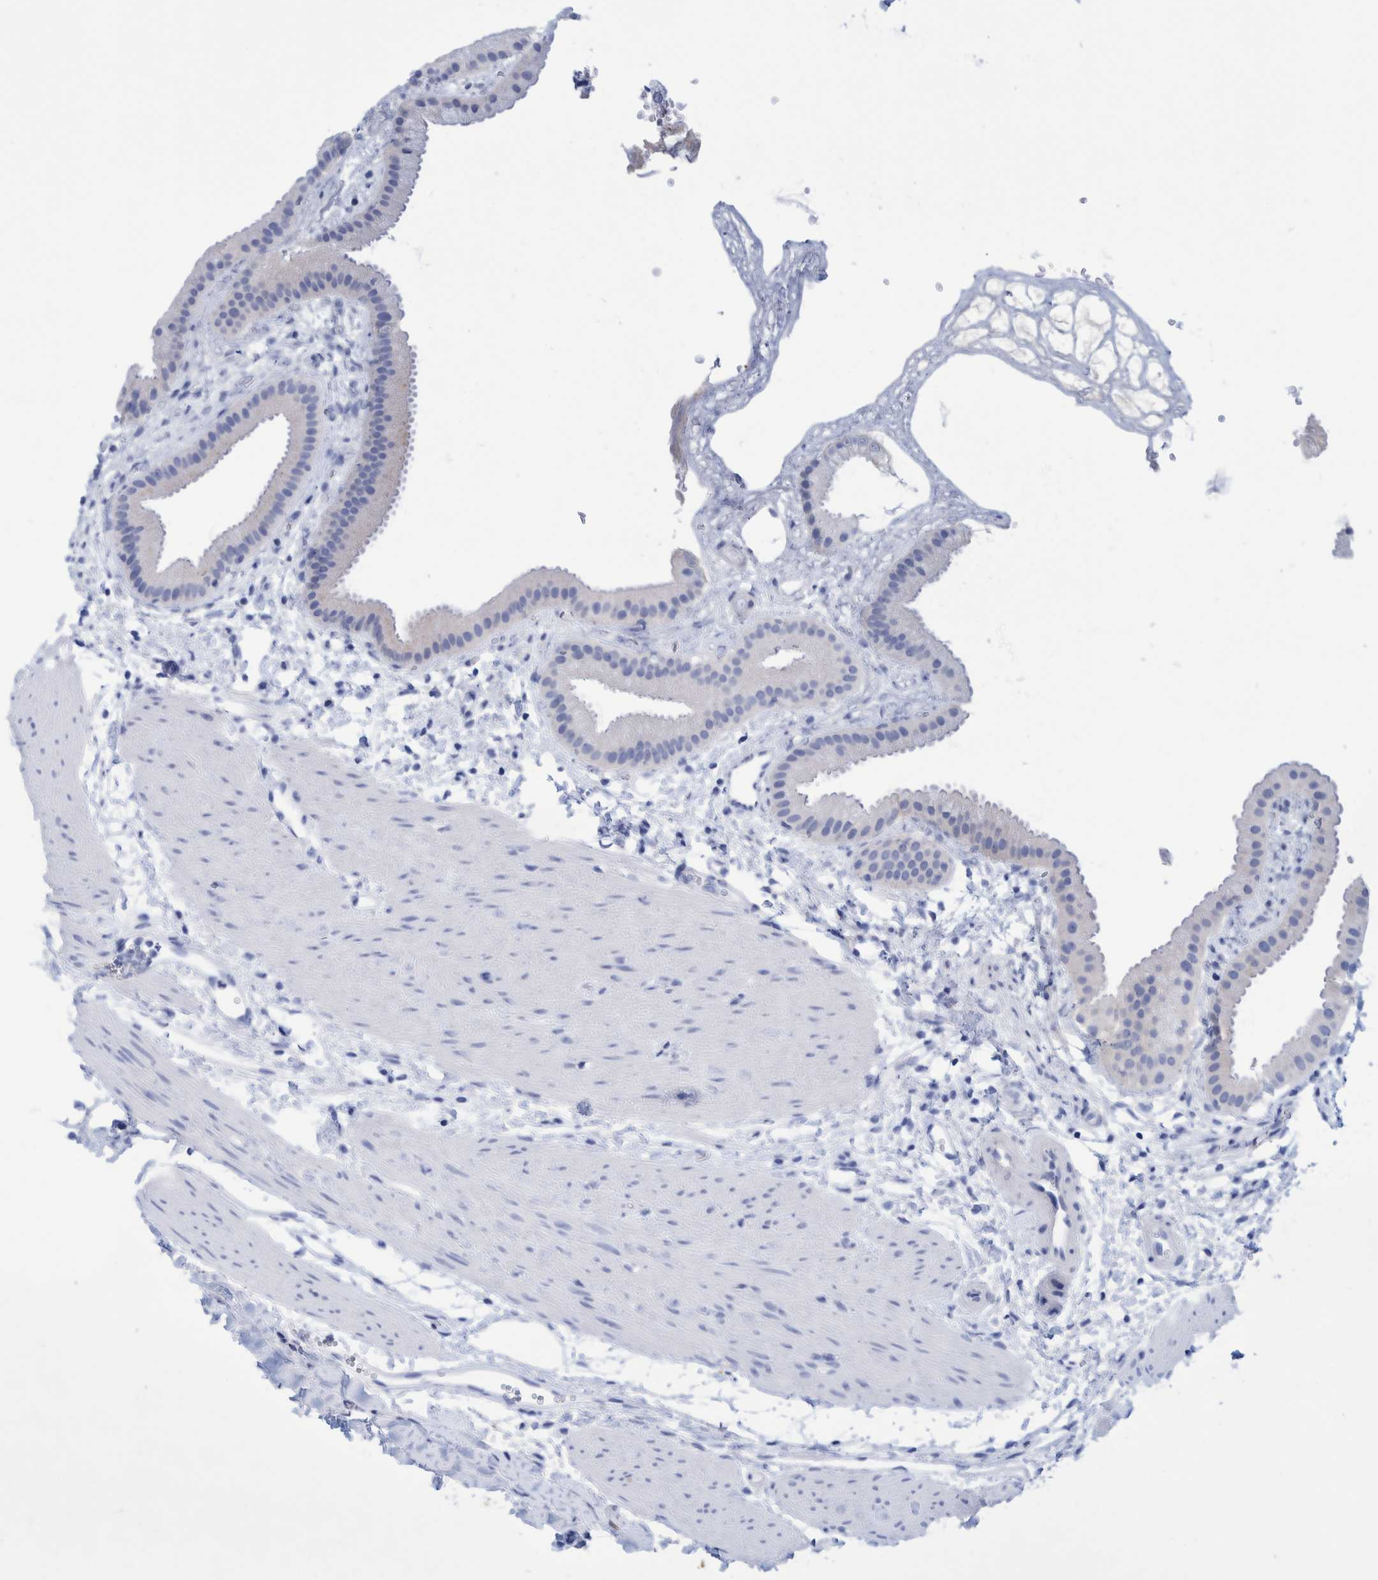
{"staining": {"intensity": "negative", "quantity": "none", "location": "none"}, "tissue": "gallbladder", "cell_type": "Glandular cells", "image_type": "normal", "snomed": [{"axis": "morphology", "description": "Normal tissue, NOS"}, {"axis": "topography", "description": "Gallbladder"}], "caption": "Immunohistochemical staining of unremarkable human gallbladder reveals no significant expression in glandular cells.", "gene": "PERP", "patient": {"sex": "female", "age": 64}}